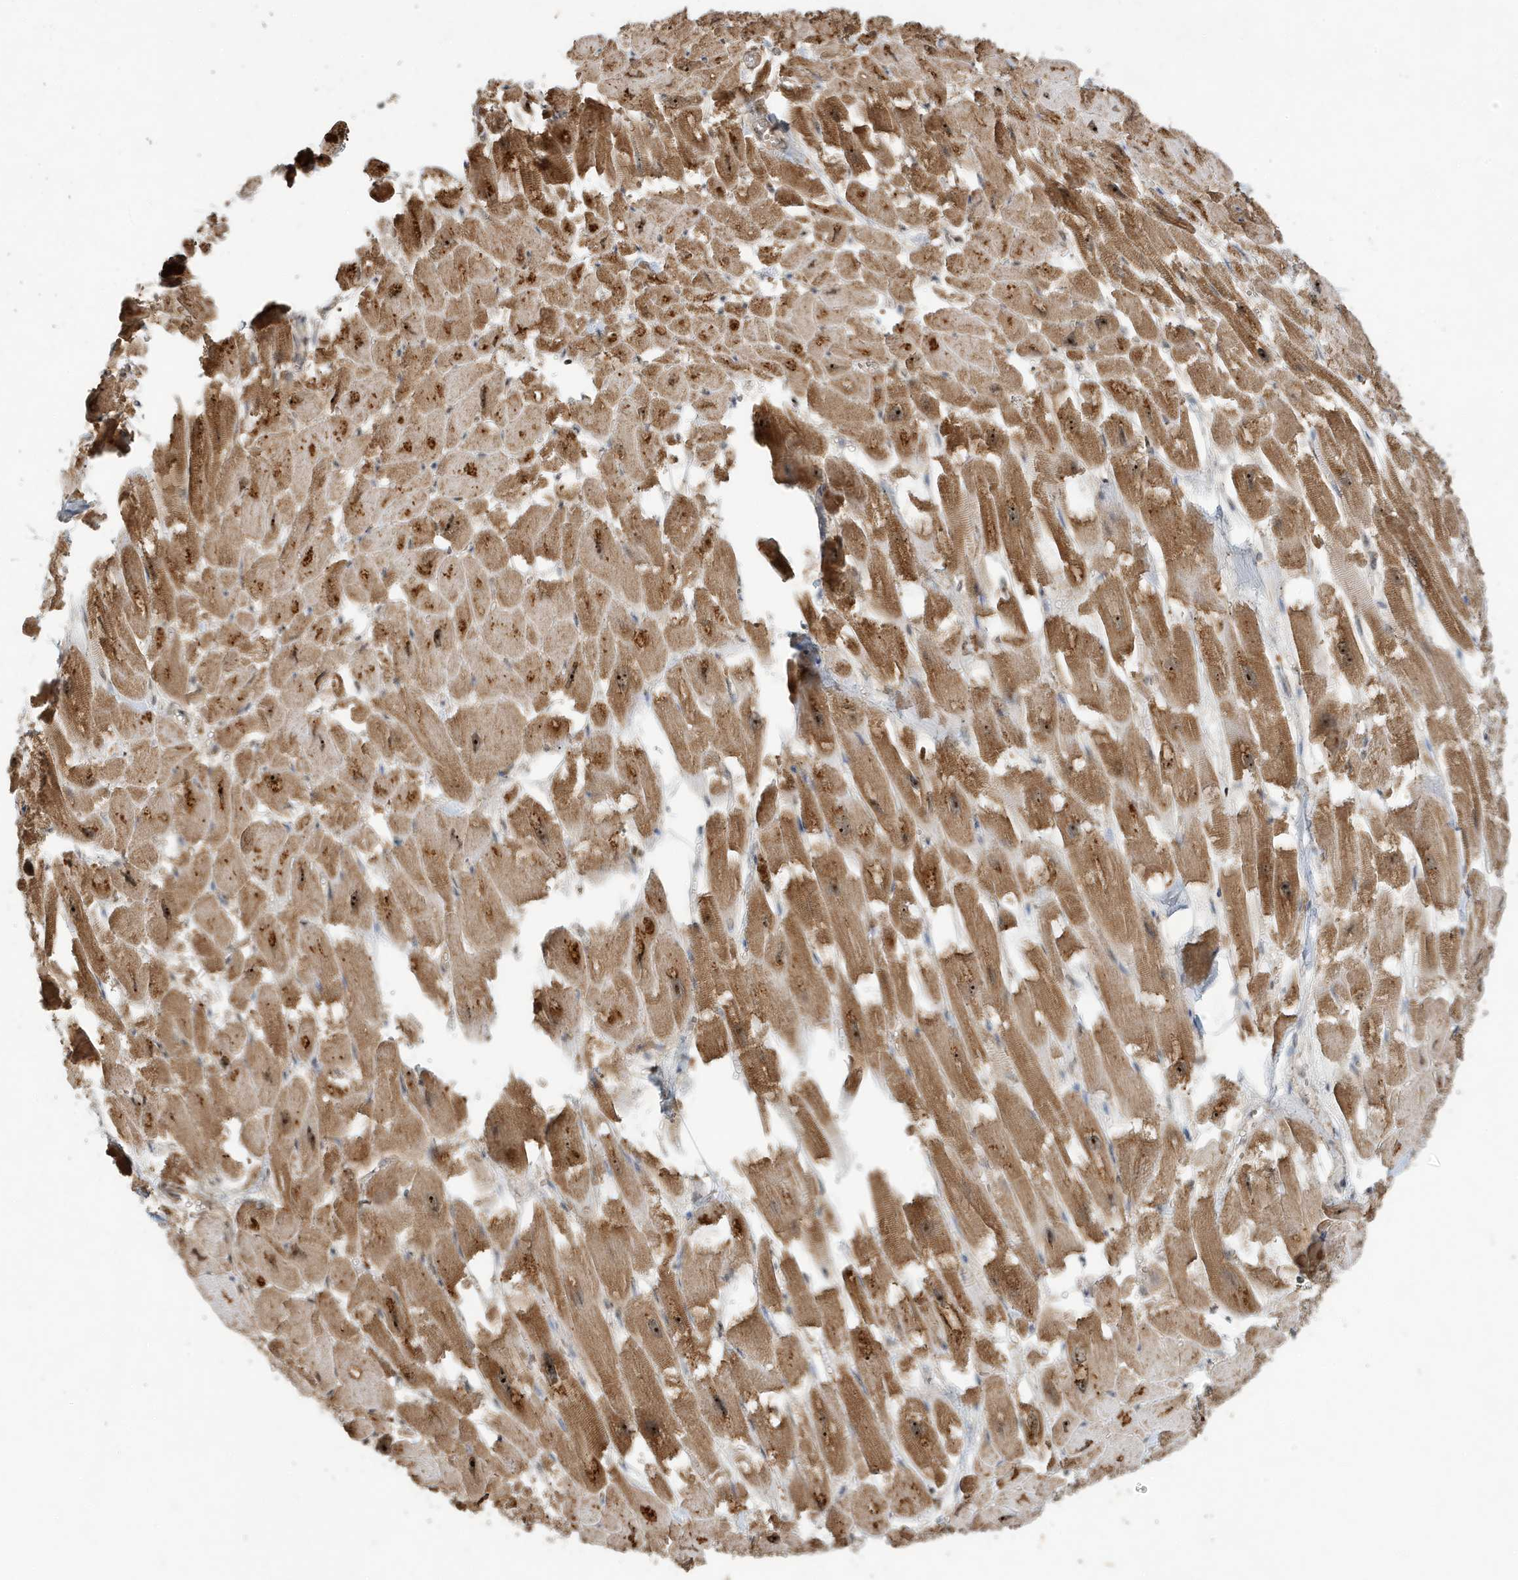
{"staining": {"intensity": "strong", "quantity": ">75%", "location": "cytoplasmic/membranous,nuclear"}, "tissue": "heart muscle", "cell_type": "Cardiomyocytes", "image_type": "normal", "snomed": [{"axis": "morphology", "description": "Normal tissue, NOS"}, {"axis": "topography", "description": "Heart"}], "caption": "A high amount of strong cytoplasmic/membranous,nuclear expression is identified in approximately >75% of cardiomyocytes in unremarkable heart muscle.", "gene": "ABCB9", "patient": {"sex": "male", "age": 54}}